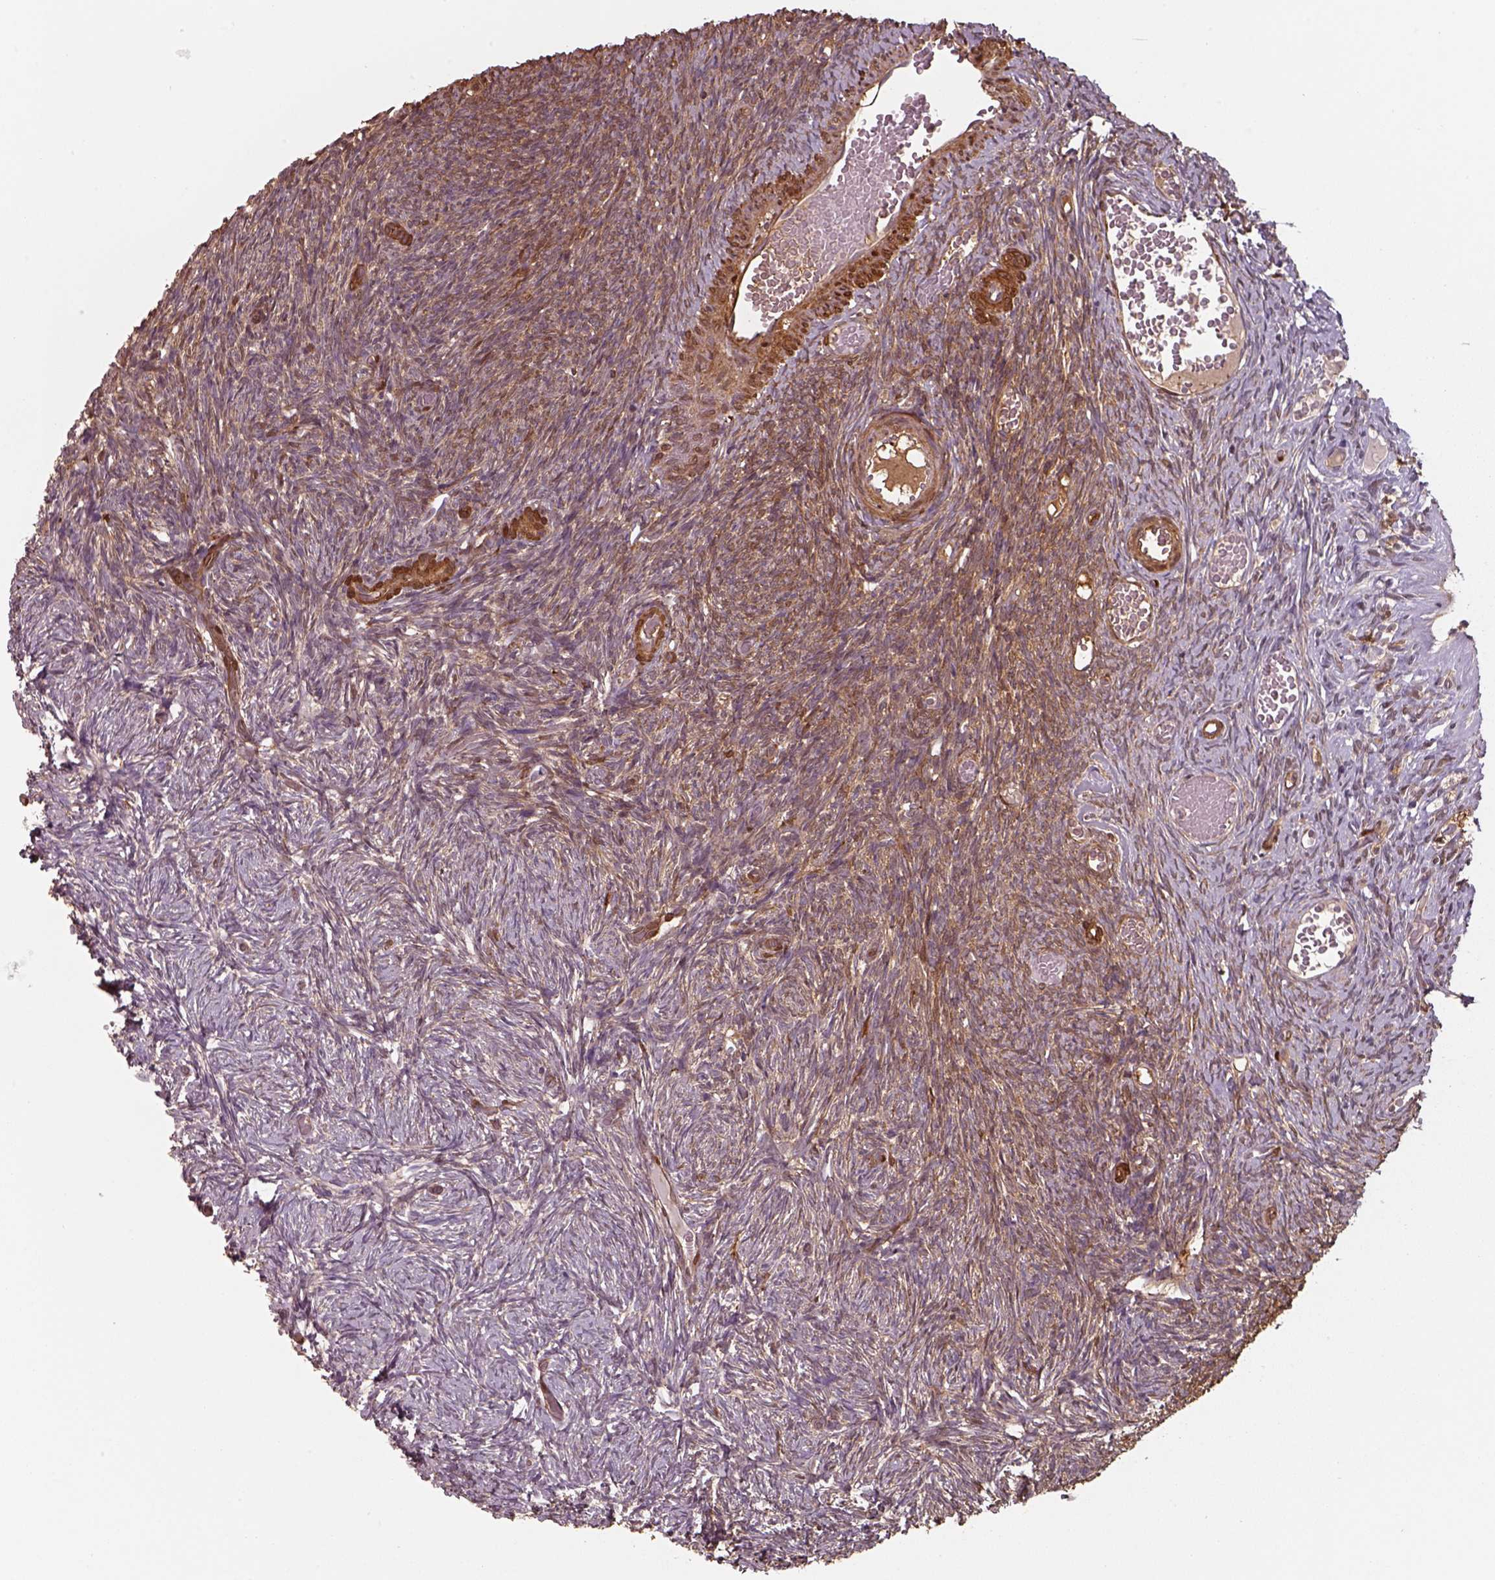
{"staining": {"intensity": "moderate", "quantity": ">75%", "location": "cytoplasmic/membranous"}, "tissue": "ovary", "cell_type": "Ovarian stroma cells", "image_type": "normal", "snomed": [{"axis": "morphology", "description": "Normal tissue, NOS"}, {"axis": "topography", "description": "Ovary"}], "caption": "Immunohistochemistry micrograph of unremarkable ovary: human ovary stained using IHC exhibits medium levels of moderate protein expression localized specifically in the cytoplasmic/membranous of ovarian stroma cells, appearing as a cytoplasmic/membranous brown color.", "gene": "ISYNA1", "patient": {"sex": "female", "age": 39}}